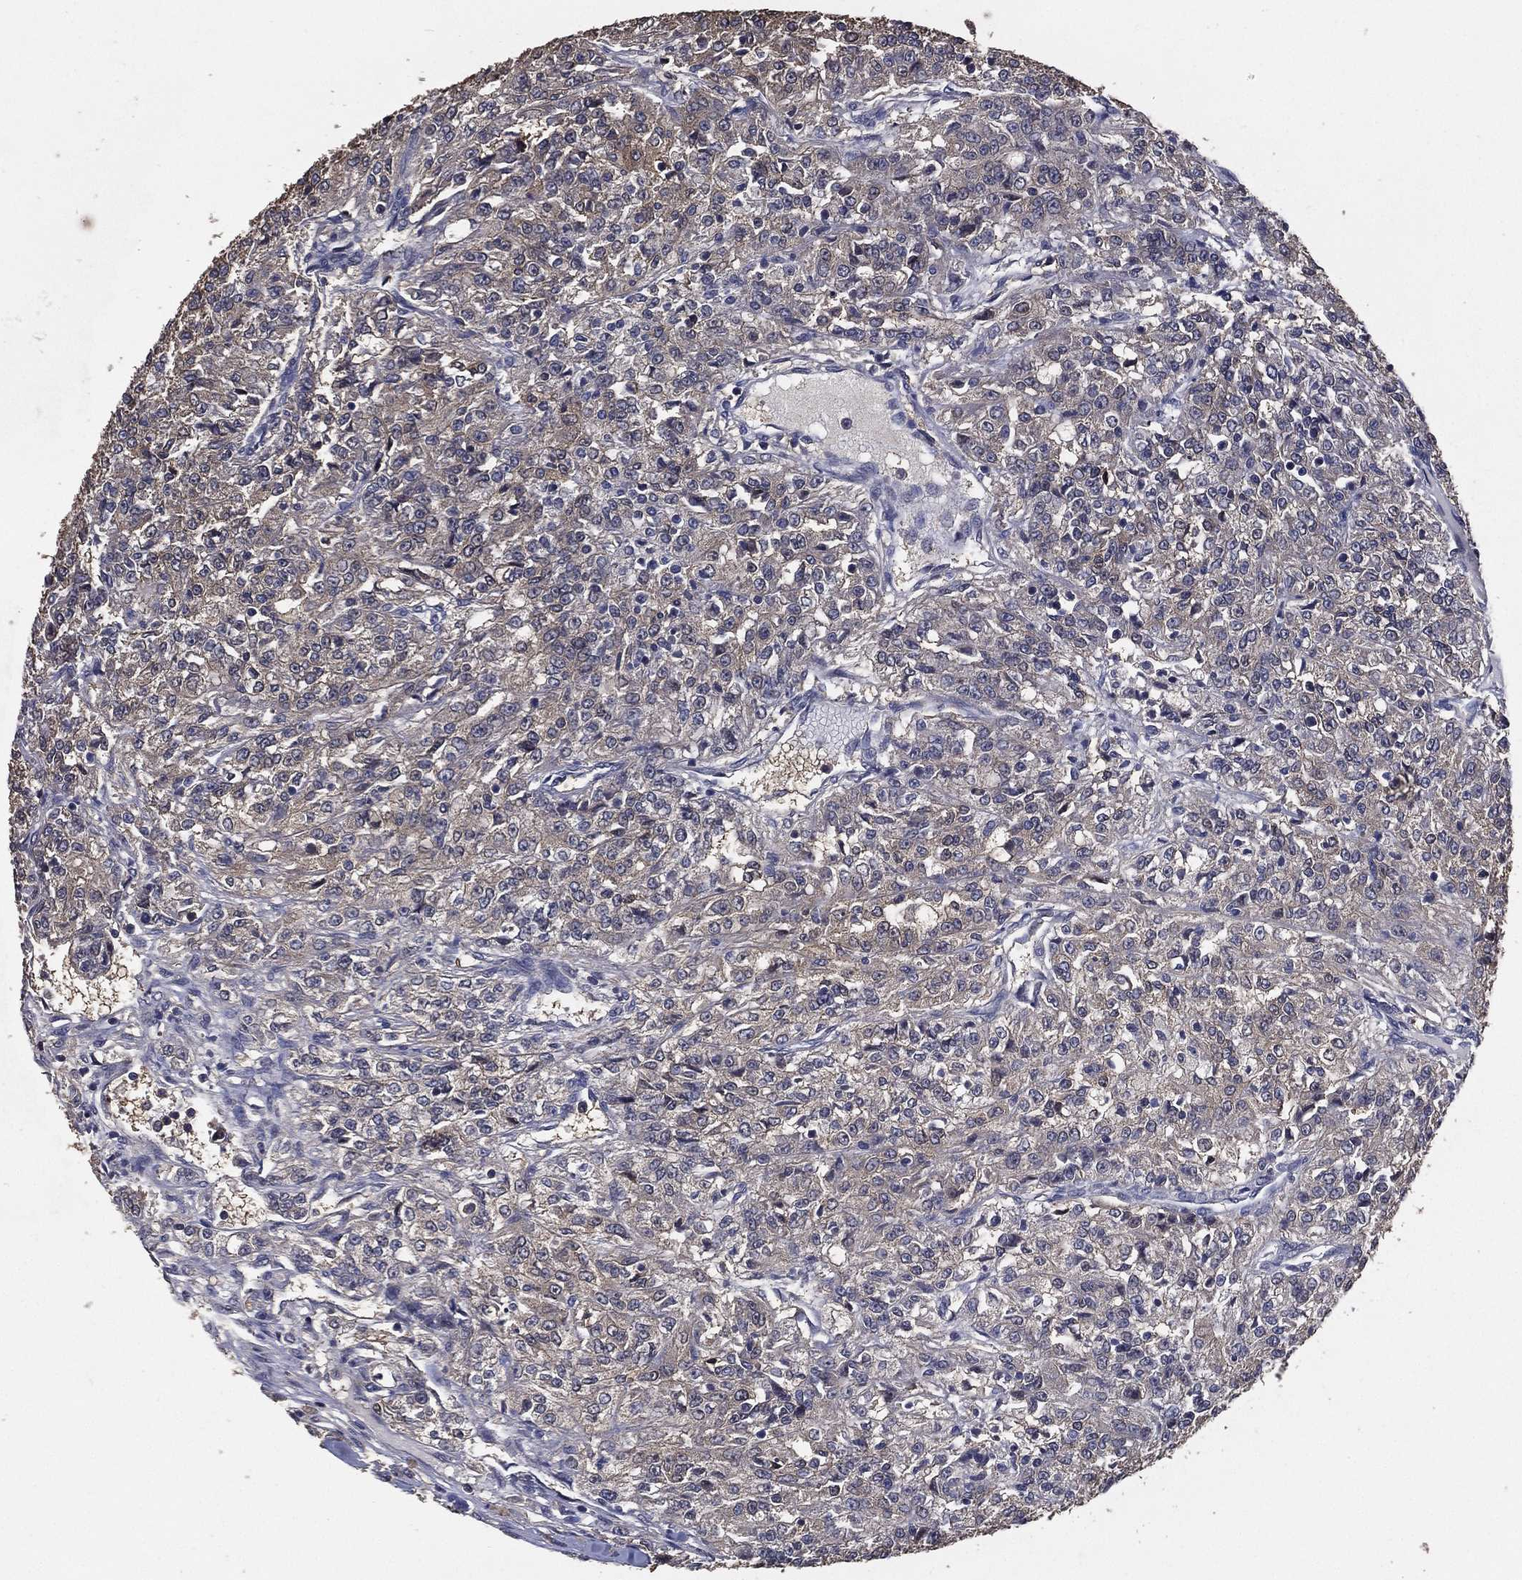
{"staining": {"intensity": "negative", "quantity": "none", "location": "none"}, "tissue": "renal cancer", "cell_type": "Tumor cells", "image_type": "cancer", "snomed": [{"axis": "morphology", "description": "Adenocarcinoma, NOS"}, {"axis": "topography", "description": "Kidney"}], "caption": "IHC of human renal adenocarcinoma exhibits no positivity in tumor cells.", "gene": "PCNT", "patient": {"sex": "female", "age": 63}}